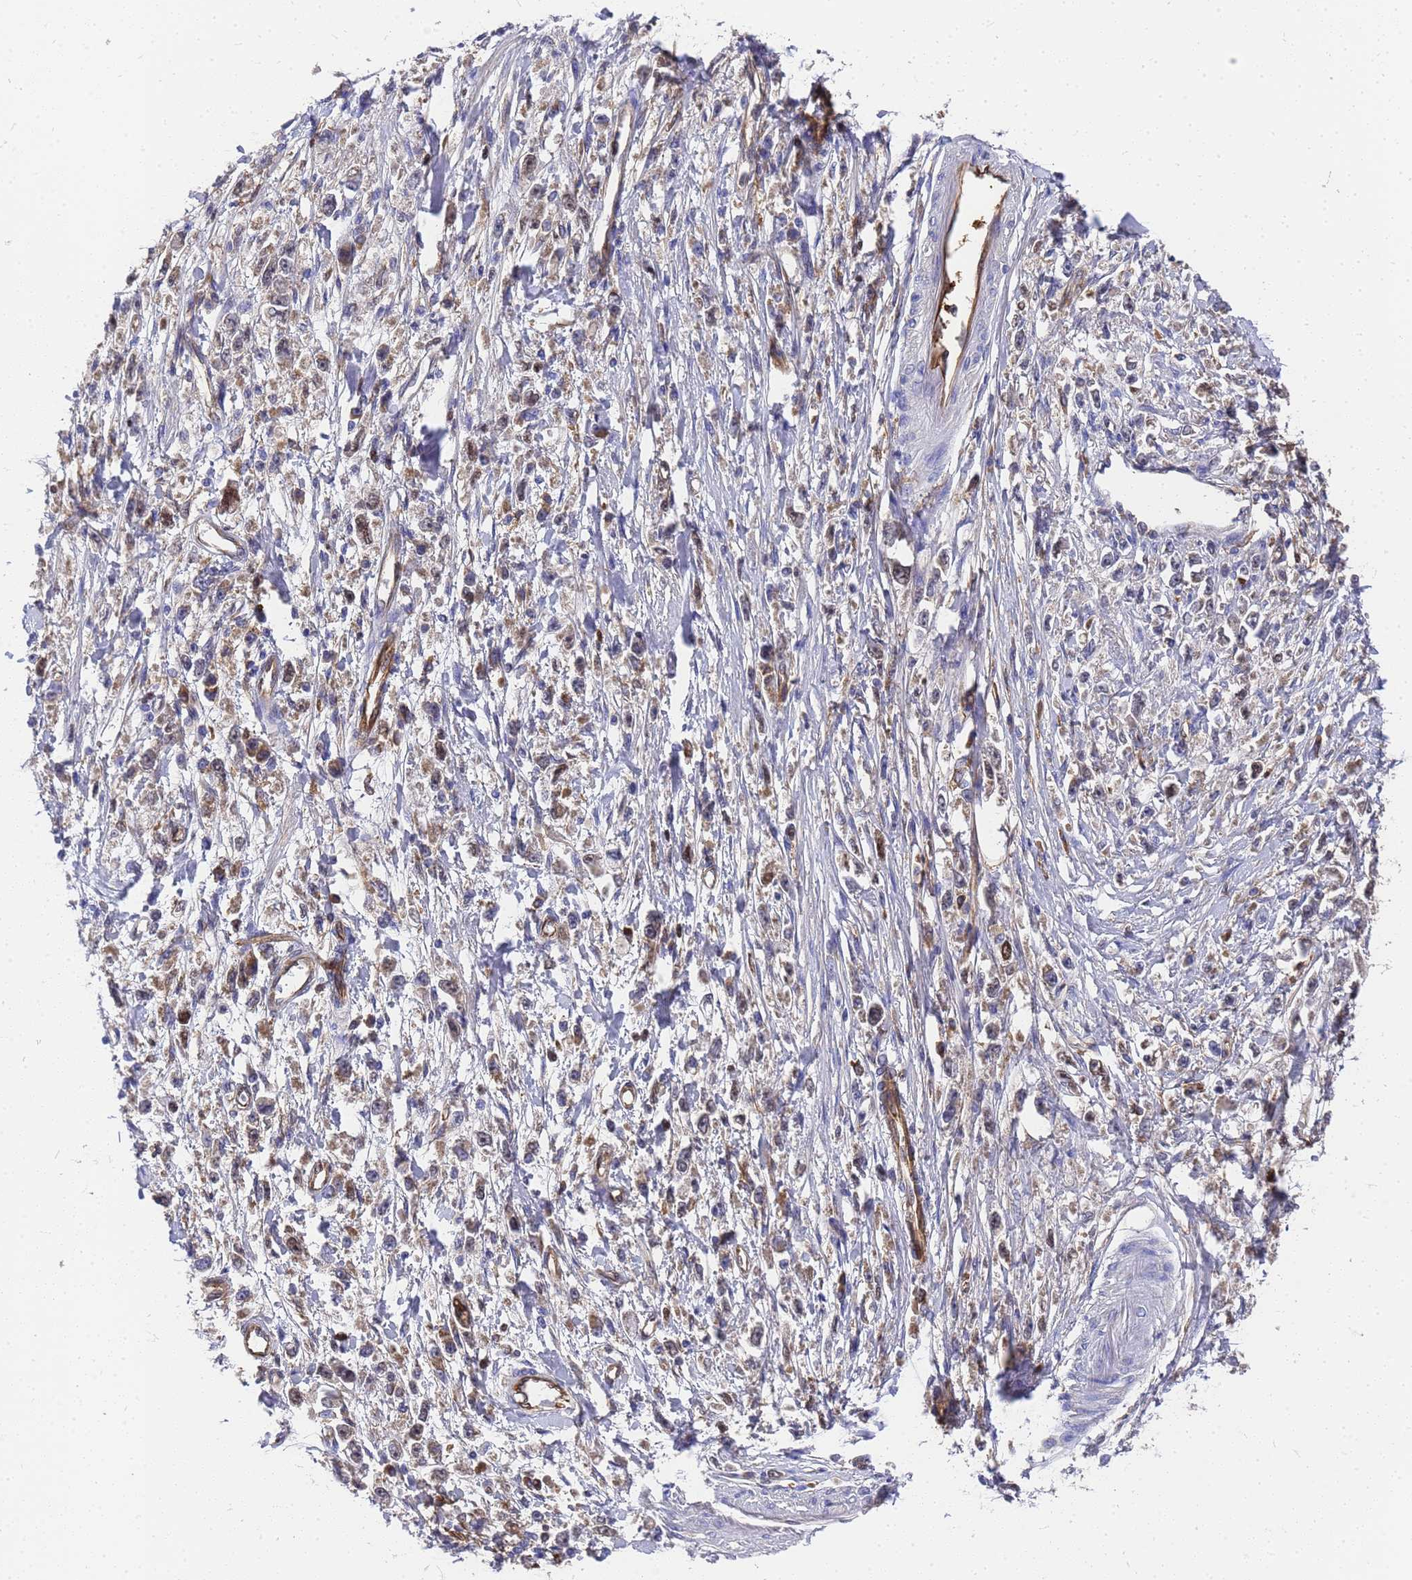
{"staining": {"intensity": "moderate", "quantity": "<25%", "location": "cytoplasmic/membranous,nuclear"}, "tissue": "stomach cancer", "cell_type": "Tumor cells", "image_type": "cancer", "snomed": [{"axis": "morphology", "description": "Adenocarcinoma, NOS"}, {"axis": "topography", "description": "Stomach"}], "caption": "Human stomach adenocarcinoma stained for a protein (brown) exhibits moderate cytoplasmic/membranous and nuclear positive expression in about <25% of tumor cells.", "gene": "SLC35E2B", "patient": {"sex": "female", "age": 59}}